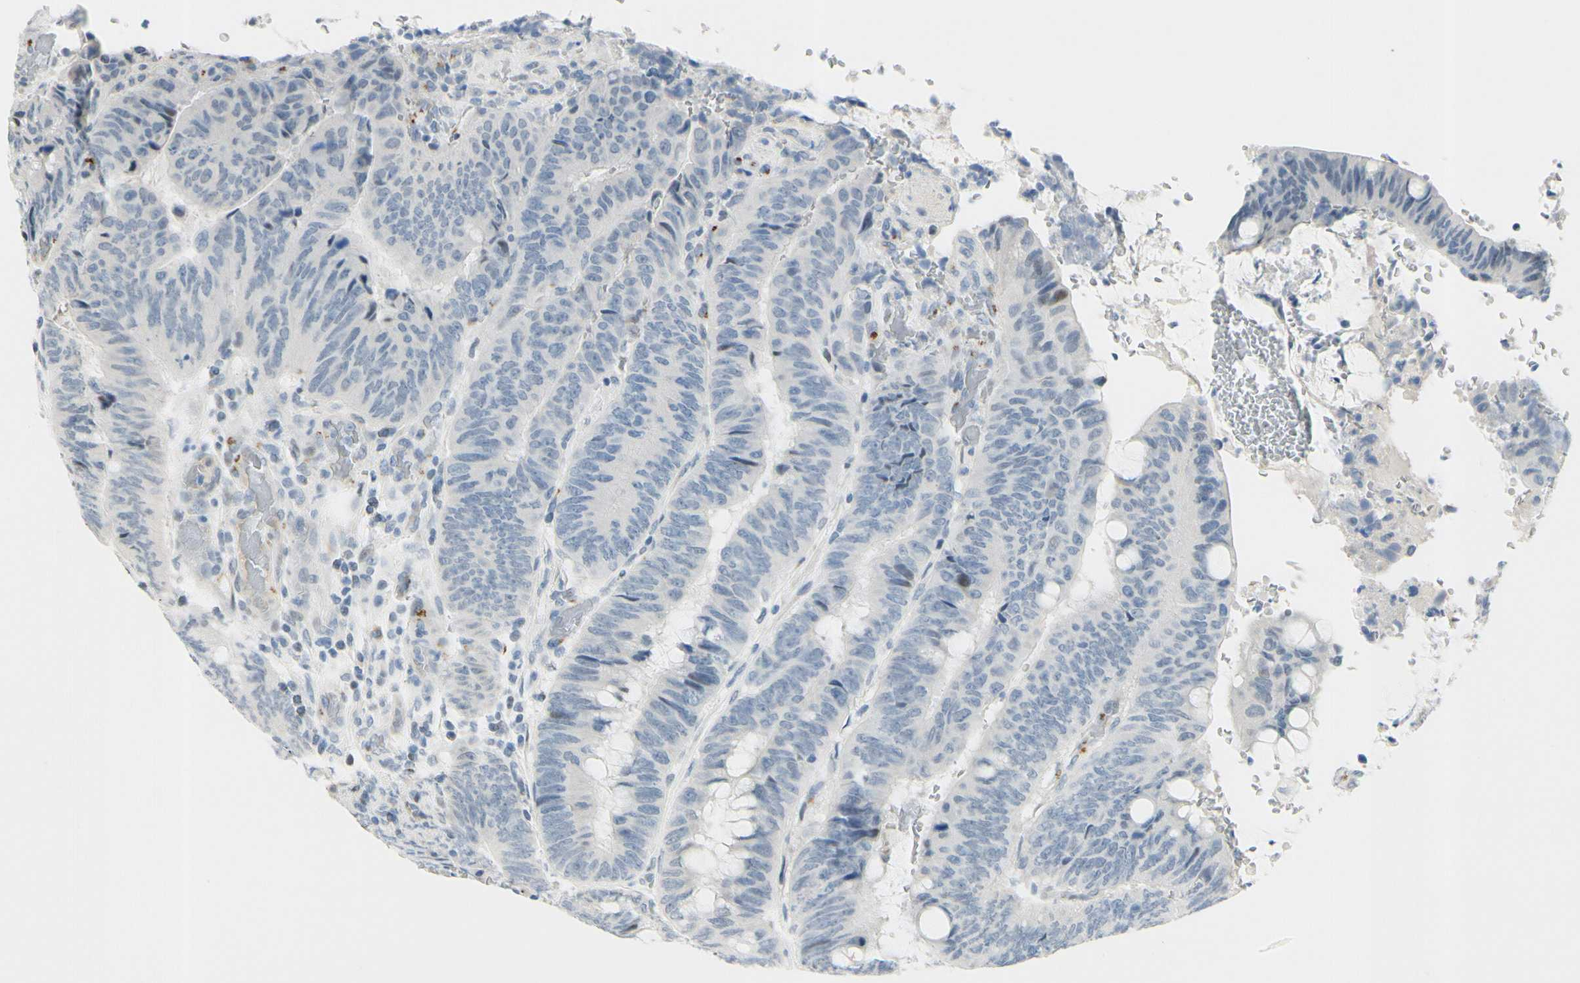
{"staining": {"intensity": "negative", "quantity": "none", "location": "none"}, "tissue": "colorectal cancer", "cell_type": "Tumor cells", "image_type": "cancer", "snomed": [{"axis": "morphology", "description": "Normal tissue, NOS"}, {"axis": "morphology", "description": "Adenocarcinoma, NOS"}, {"axis": "topography", "description": "Rectum"}, {"axis": "topography", "description": "Peripheral nerve tissue"}], "caption": "This is an immunohistochemistry micrograph of human colorectal cancer (adenocarcinoma). There is no staining in tumor cells.", "gene": "B4GALNT1", "patient": {"sex": "male", "age": 92}}